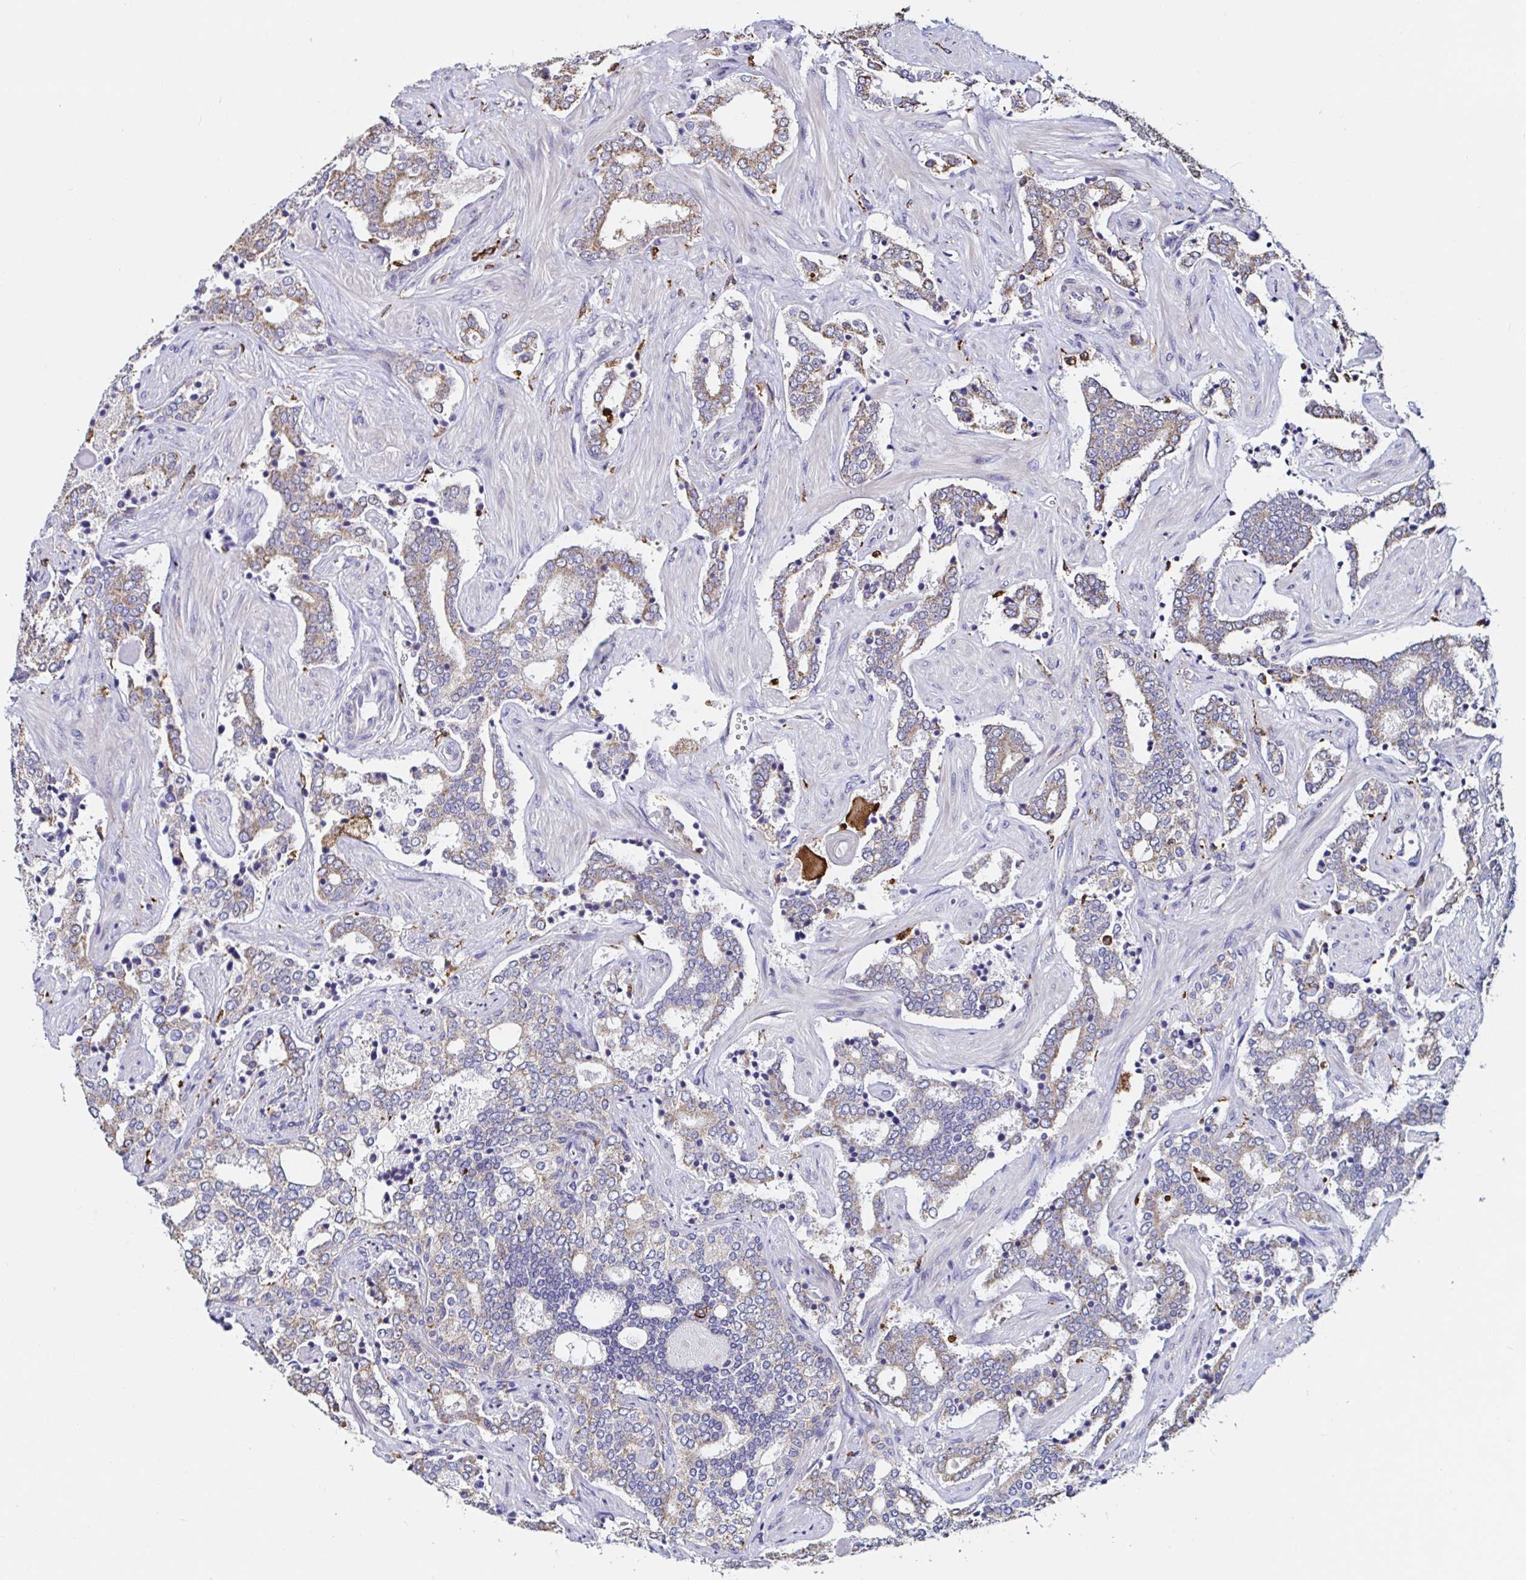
{"staining": {"intensity": "weak", "quantity": ">75%", "location": "cytoplasmic/membranous"}, "tissue": "prostate cancer", "cell_type": "Tumor cells", "image_type": "cancer", "snomed": [{"axis": "morphology", "description": "Adenocarcinoma, High grade"}, {"axis": "topography", "description": "Prostate"}], "caption": "Protein positivity by immunohistochemistry (IHC) demonstrates weak cytoplasmic/membranous staining in about >75% of tumor cells in prostate cancer (high-grade adenocarcinoma). The protein is stained brown, and the nuclei are stained in blue (DAB IHC with brightfield microscopy, high magnification).", "gene": "MSR1", "patient": {"sex": "male", "age": 60}}